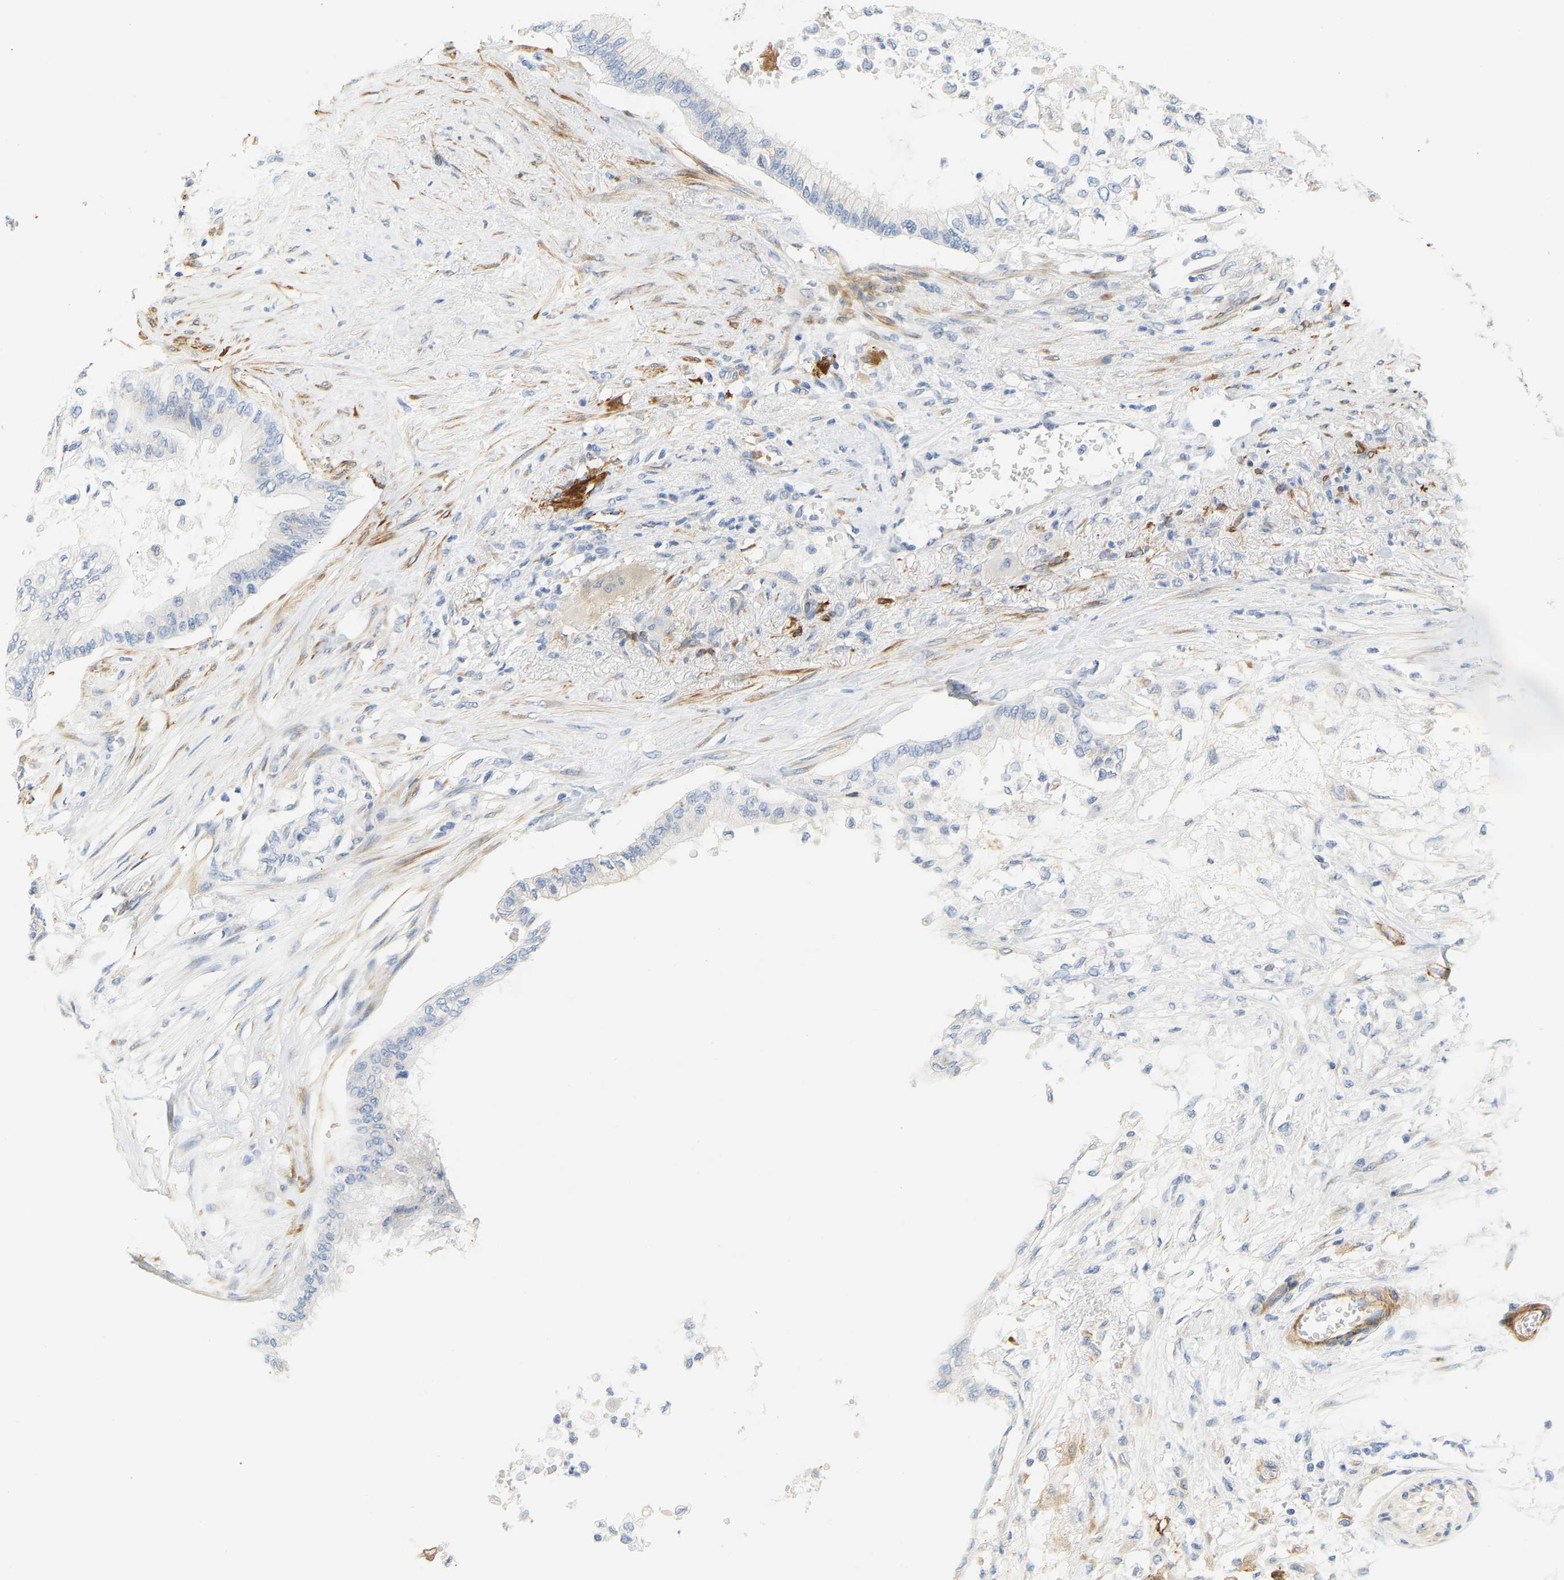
{"staining": {"intensity": "weak", "quantity": "<25%", "location": "cytoplasmic/membranous"}, "tissue": "pancreatic cancer", "cell_type": "Tumor cells", "image_type": "cancer", "snomed": [{"axis": "morphology", "description": "Normal tissue, NOS"}, {"axis": "morphology", "description": "Adenocarcinoma, NOS"}, {"axis": "topography", "description": "Pancreas"}, {"axis": "topography", "description": "Duodenum"}], "caption": "IHC photomicrograph of neoplastic tissue: adenocarcinoma (pancreatic) stained with DAB (3,3'-diaminobenzidine) demonstrates no significant protein positivity in tumor cells.", "gene": "SLC30A7", "patient": {"sex": "female", "age": 60}}